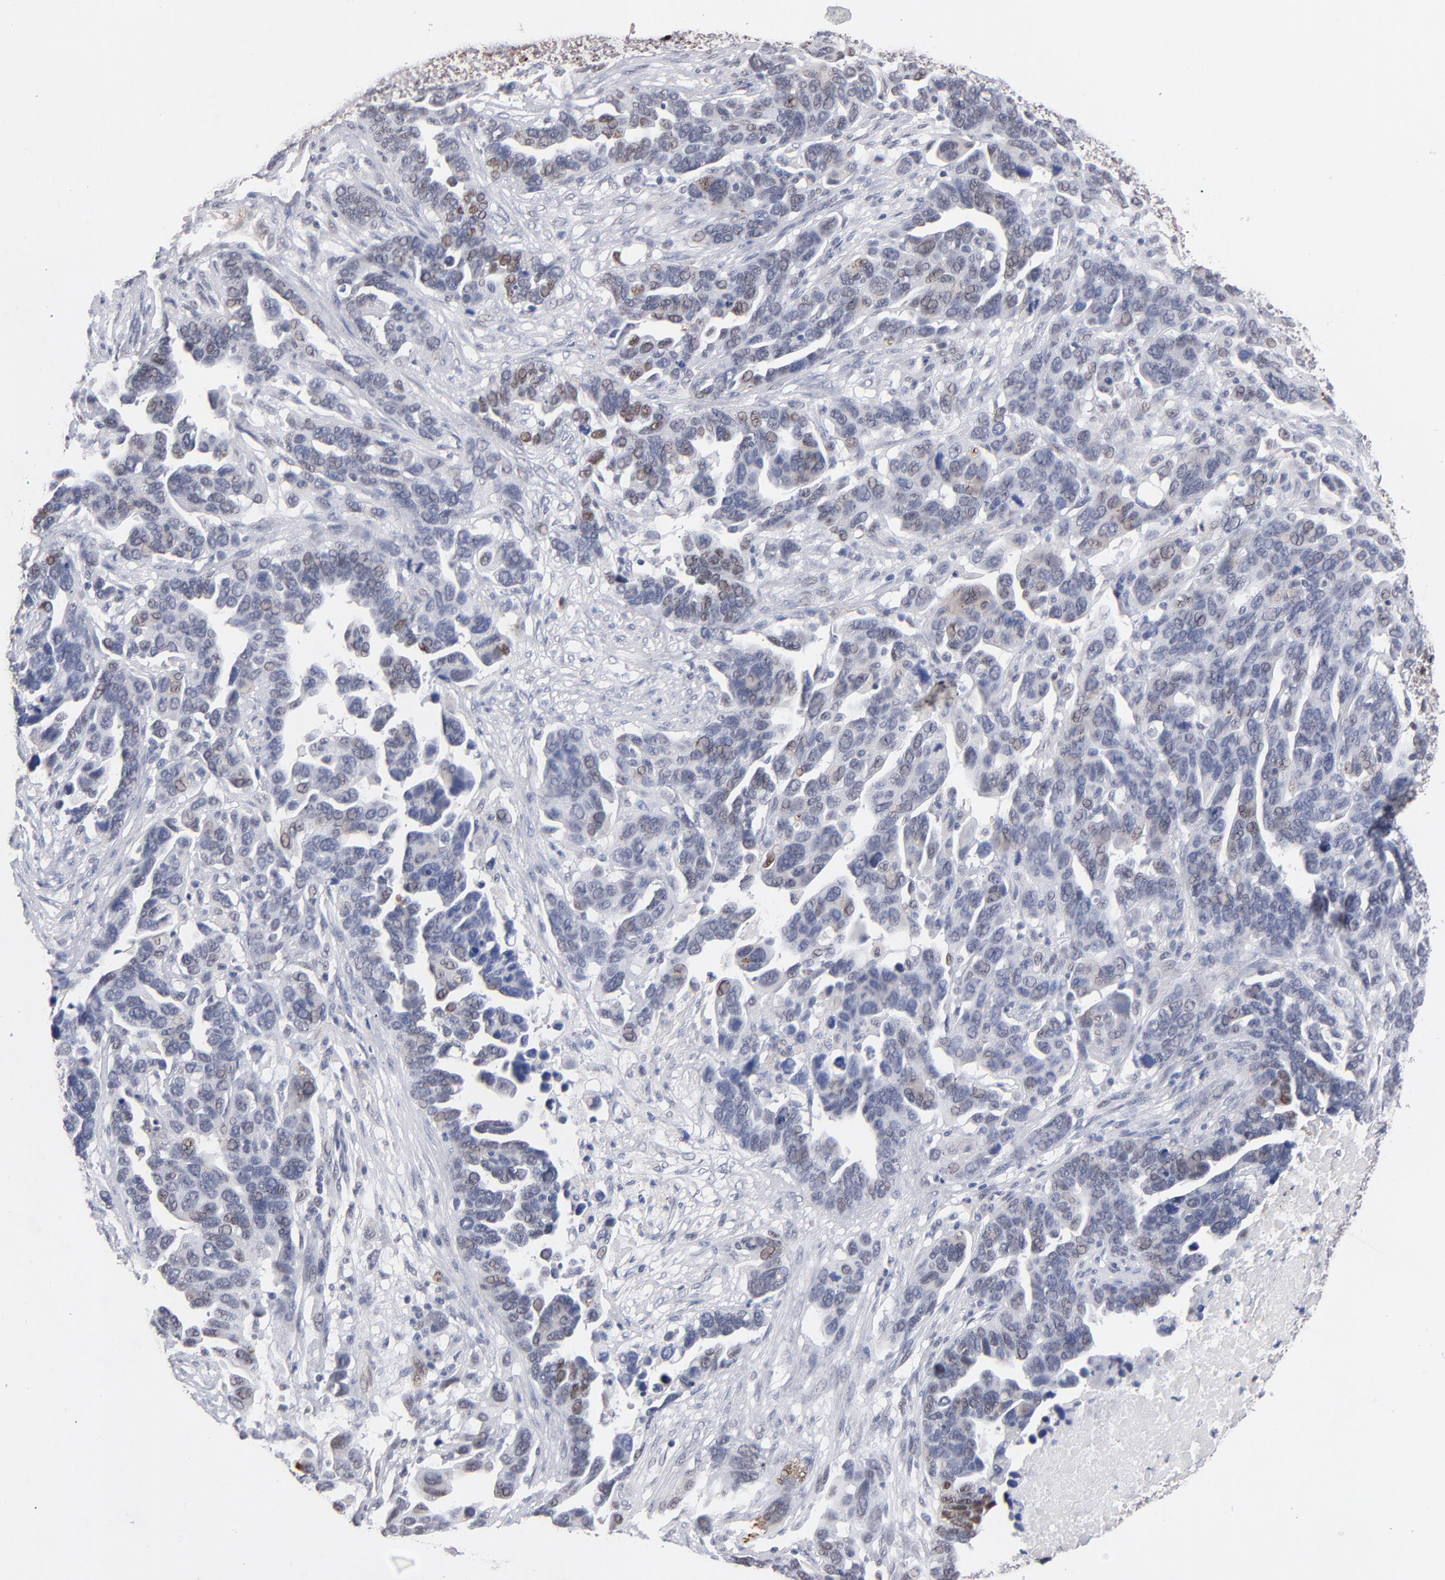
{"staining": {"intensity": "weak", "quantity": "<25%", "location": "nuclear"}, "tissue": "ovarian cancer", "cell_type": "Tumor cells", "image_type": "cancer", "snomed": [{"axis": "morphology", "description": "Cystadenocarcinoma, serous, NOS"}, {"axis": "topography", "description": "Ovary"}], "caption": "Immunohistochemistry of ovarian serous cystadenocarcinoma shows no expression in tumor cells.", "gene": "MN1", "patient": {"sex": "female", "age": 54}}